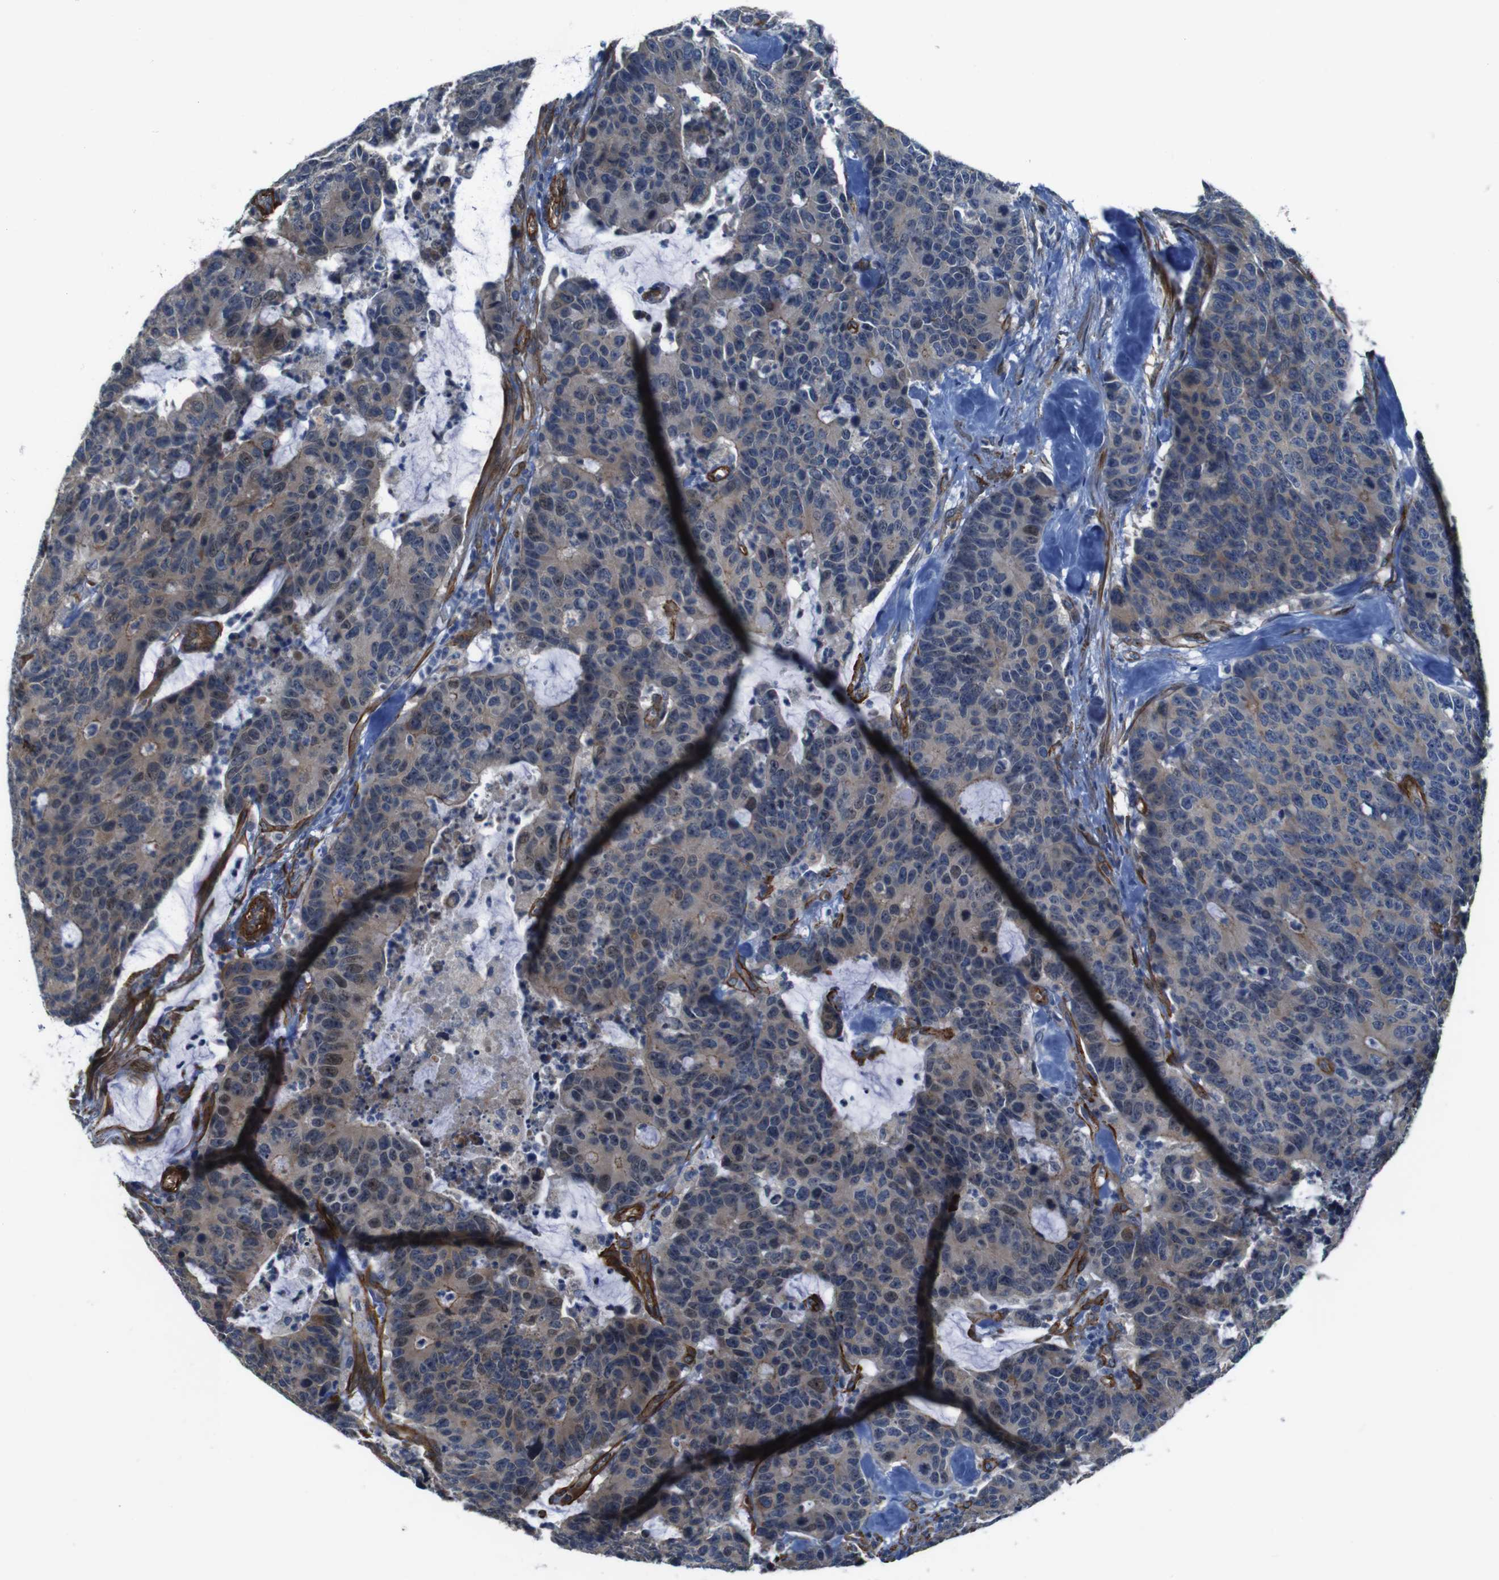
{"staining": {"intensity": "weak", "quantity": ">75%", "location": "cytoplasmic/membranous,nuclear"}, "tissue": "colorectal cancer", "cell_type": "Tumor cells", "image_type": "cancer", "snomed": [{"axis": "morphology", "description": "Adenocarcinoma, NOS"}, {"axis": "topography", "description": "Colon"}], "caption": "Colorectal cancer (adenocarcinoma) was stained to show a protein in brown. There is low levels of weak cytoplasmic/membranous and nuclear staining in approximately >75% of tumor cells. The staining is performed using DAB (3,3'-diaminobenzidine) brown chromogen to label protein expression. The nuclei are counter-stained blue using hematoxylin.", "gene": "GGT7", "patient": {"sex": "female", "age": 86}}